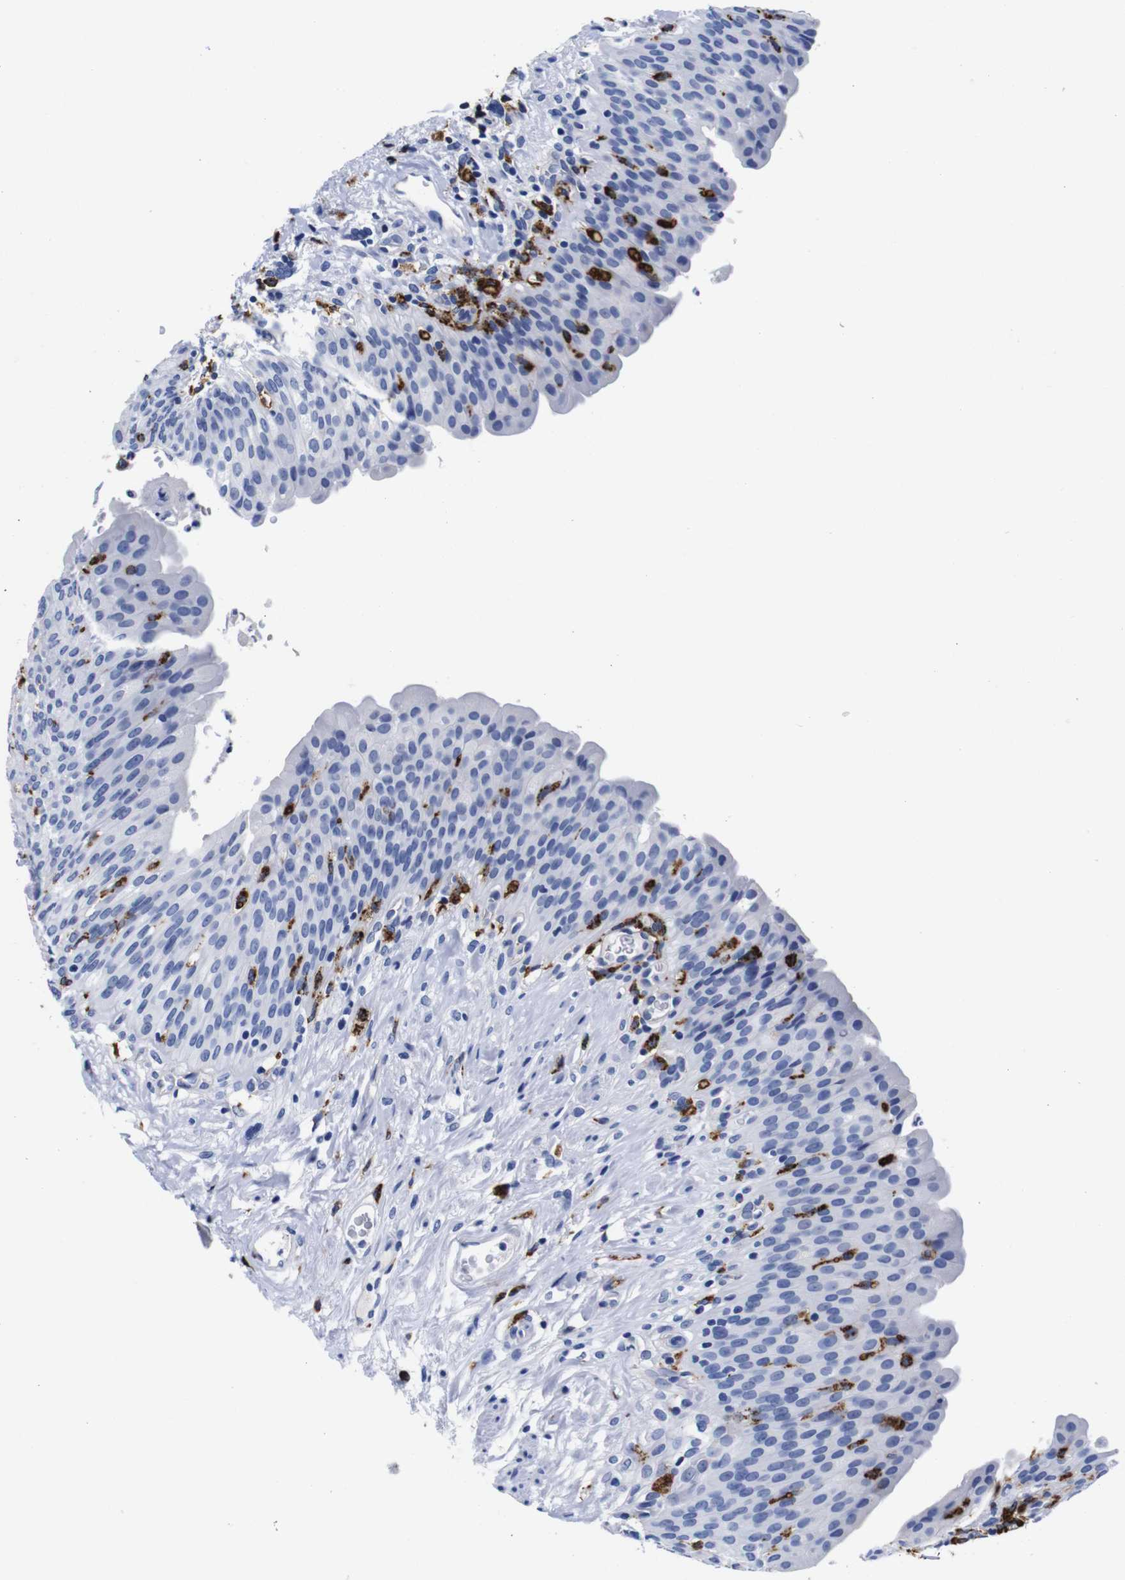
{"staining": {"intensity": "negative", "quantity": "none", "location": "none"}, "tissue": "urinary bladder", "cell_type": "Urothelial cells", "image_type": "normal", "snomed": [{"axis": "morphology", "description": "Normal tissue, NOS"}, {"axis": "topography", "description": "Urinary bladder"}], "caption": "Urothelial cells are negative for protein expression in benign human urinary bladder. (Immunohistochemistry, brightfield microscopy, high magnification).", "gene": "ENSG00000248993", "patient": {"sex": "female", "age": 79}}